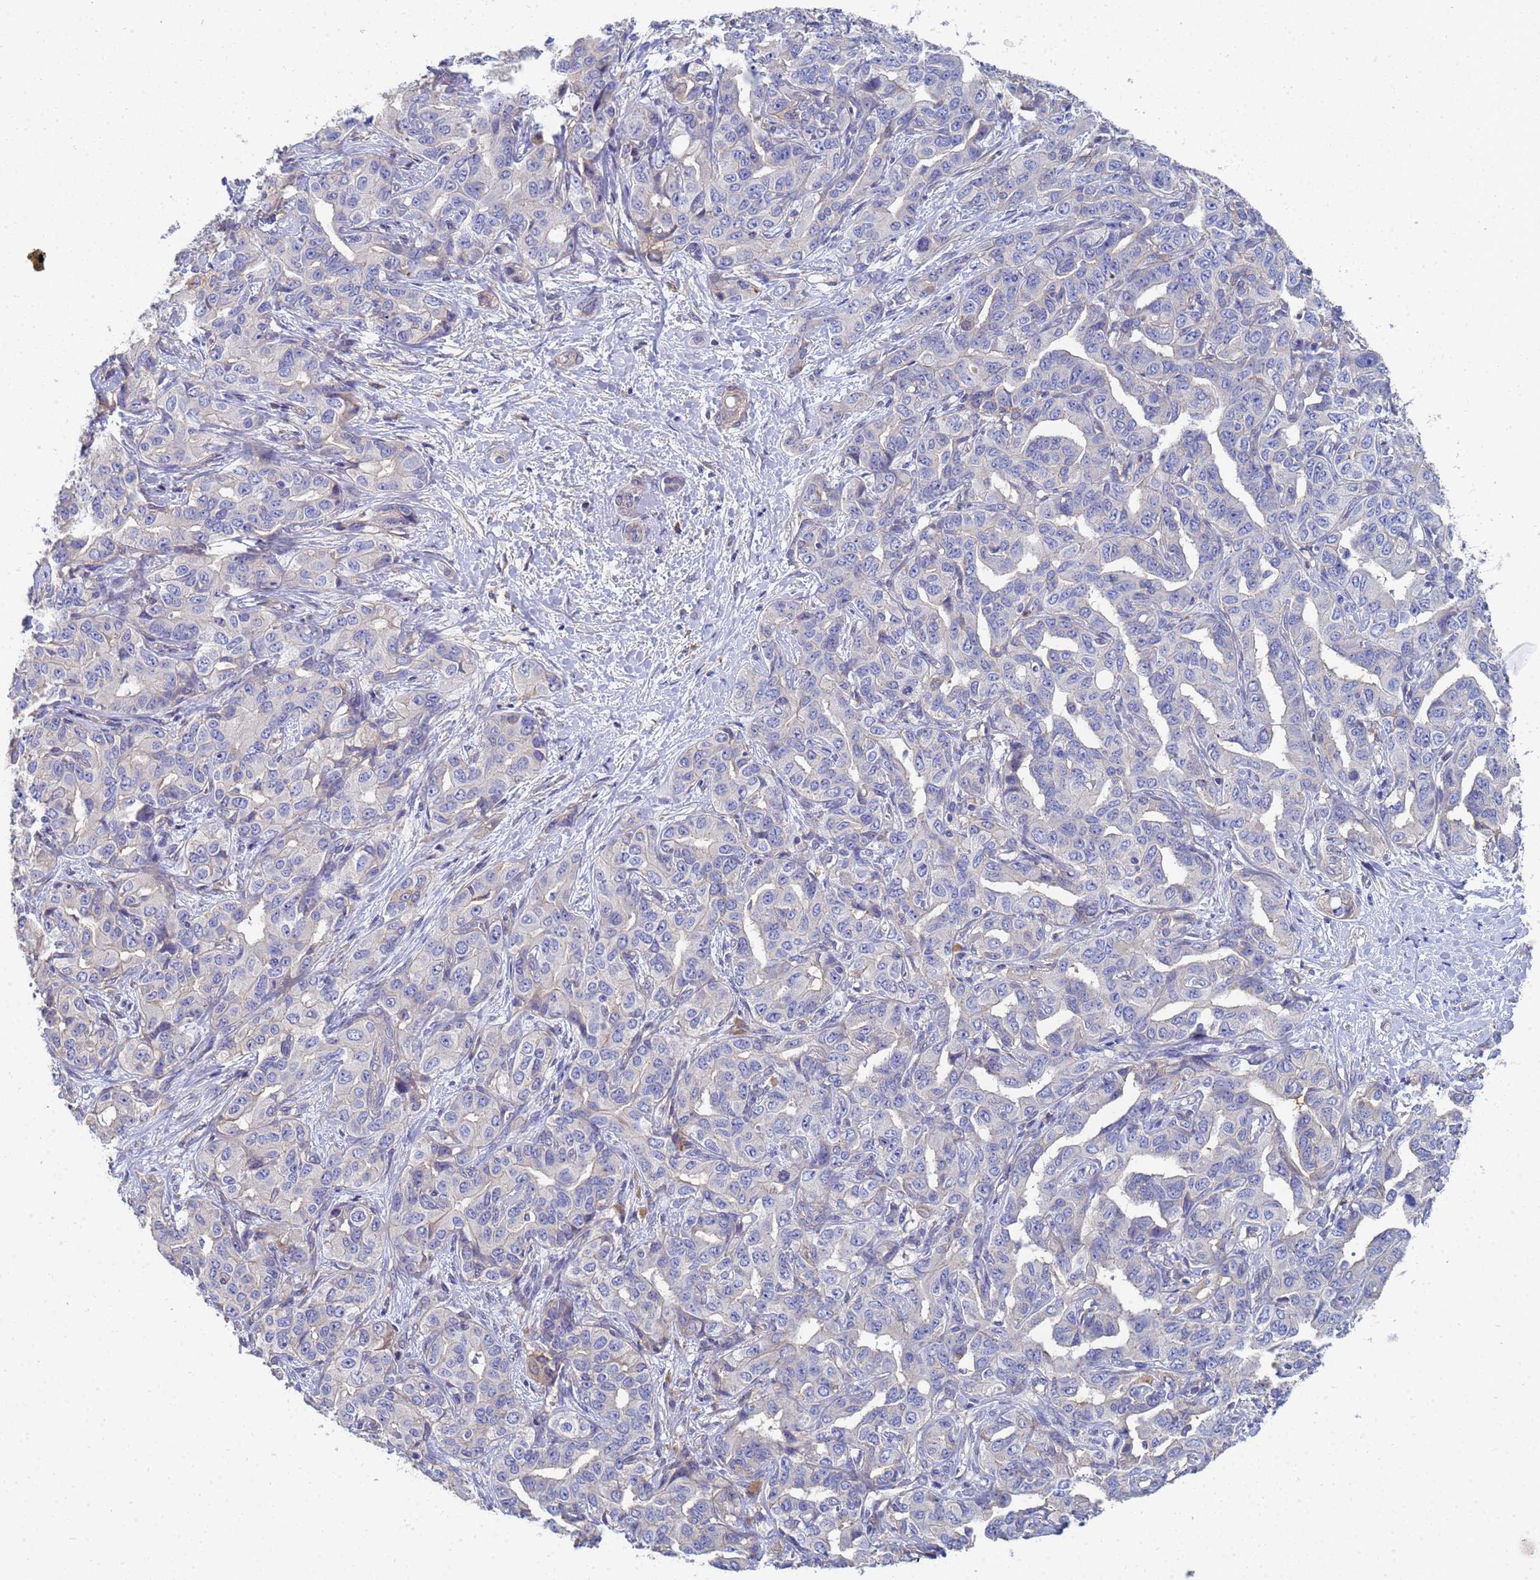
{"staining": {"intensity": "negative", "quantity": "none", "location": "none"}, "tissue": "liver cancer", "cell_type": "Tumor cells", "image_type": "cancer", "snomed": [{"axis": "morphology", "description": "Cholangiocarcinoma"}, {"axis": "topography", "description": "Liver"}], "caption": "This is an immunohistochemistry histopathology image of human liver cancer (cholangiocarcinoma). There is no expression in tumor cells.", "gene": "LBX2", "patient": {"sex": "male", "age": 59}}